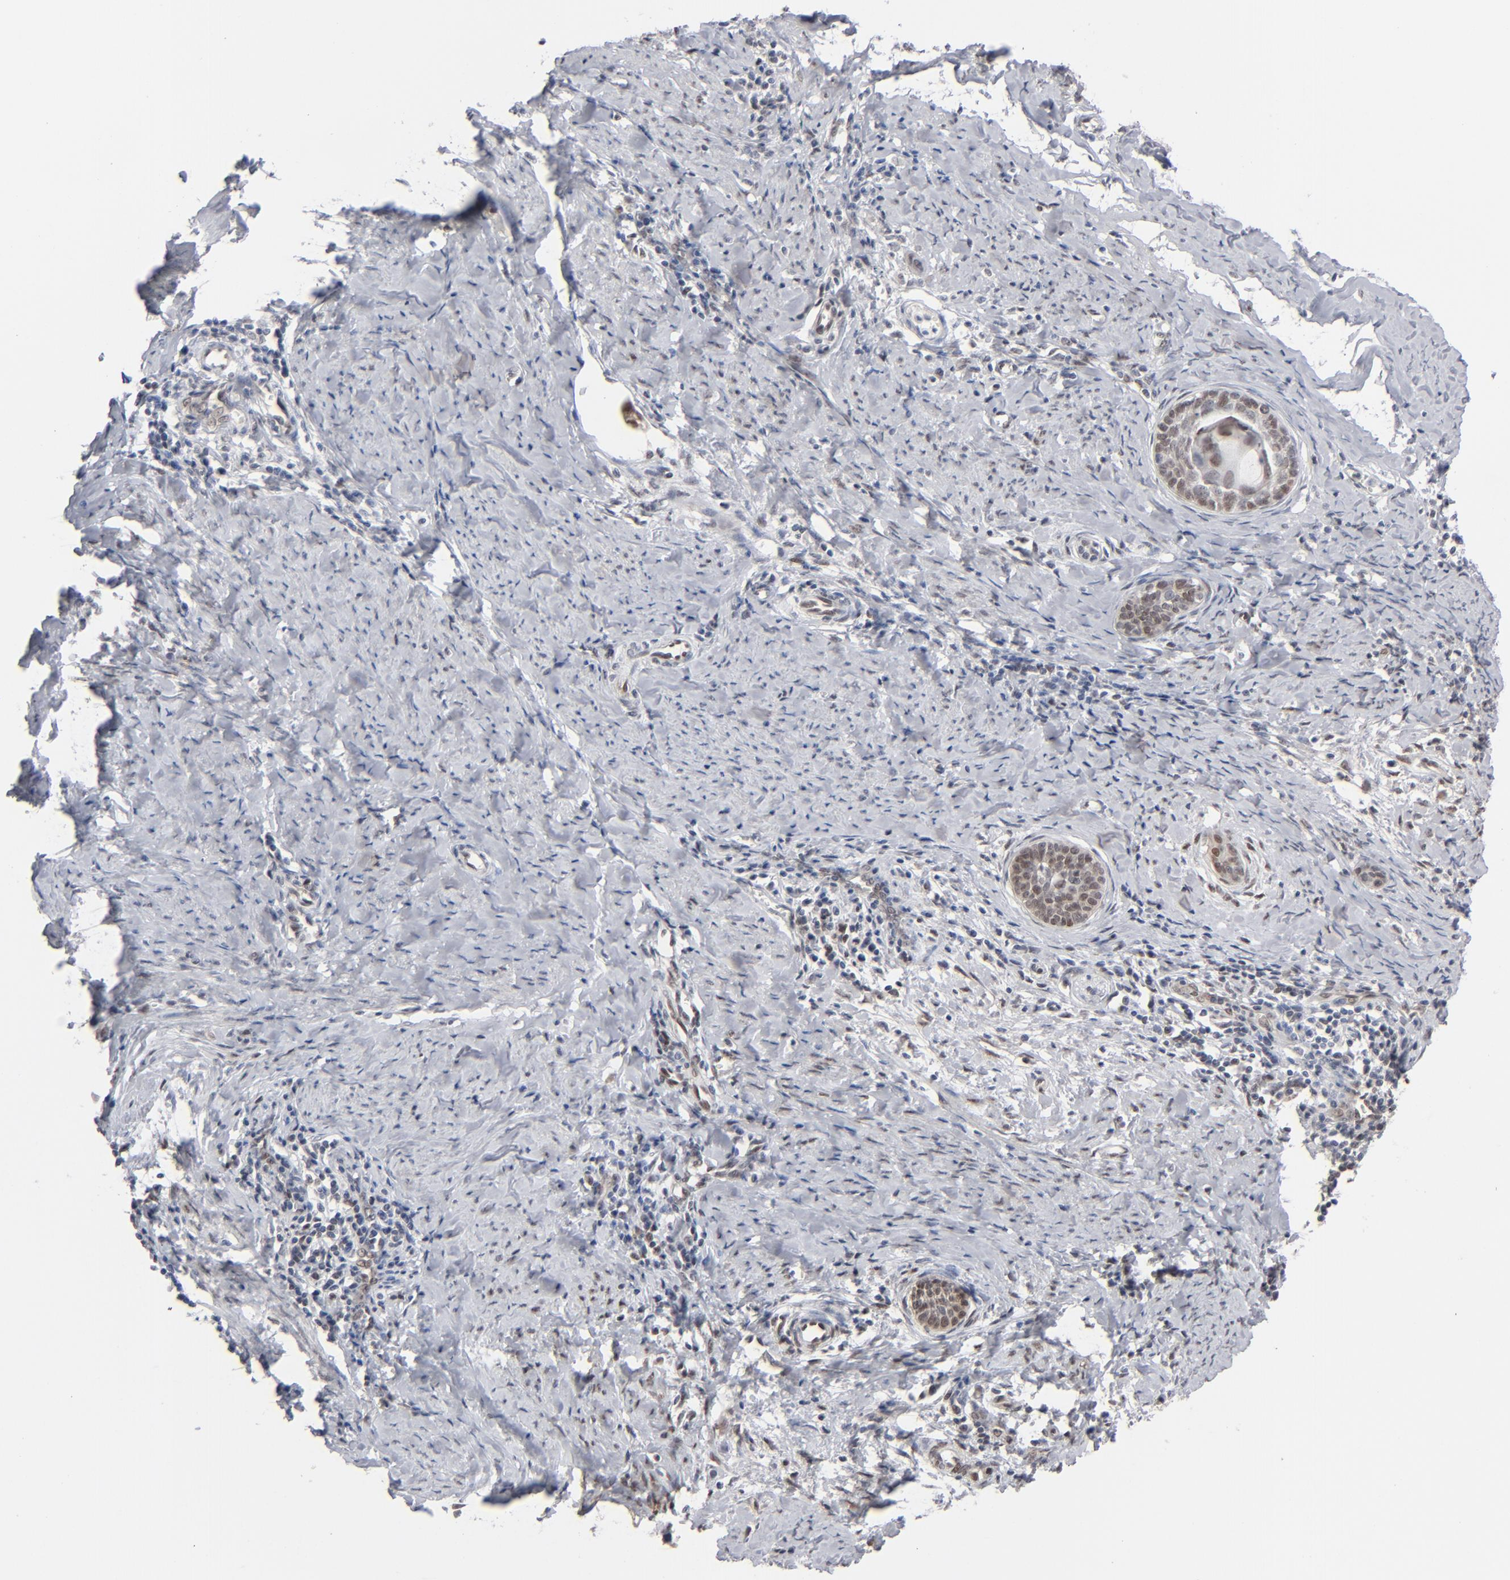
{"staining": {"intensity": "moderate", "quantity": ">75%", "location": "cytoplasmic/membranous,nuclear"}, "tissue": "cervical cancer", "cell_type": "Tumor cells", "image_type": "cancer", "snomed": [{"axis": "morphology", "description": "Squamous cell carcinoma, NOS"}, {"axis": "topography", "description": "Cervix"}], "caption": "Human cervical cancer (squamous cell carcinoma) stained with a brown dye exhibits moderate cytoplasmic/membranous and nuclear positive staining in approximately >75% of tumor cells.", "gene": "IRF9", "patient": {"sex": "female", "age": 33}}